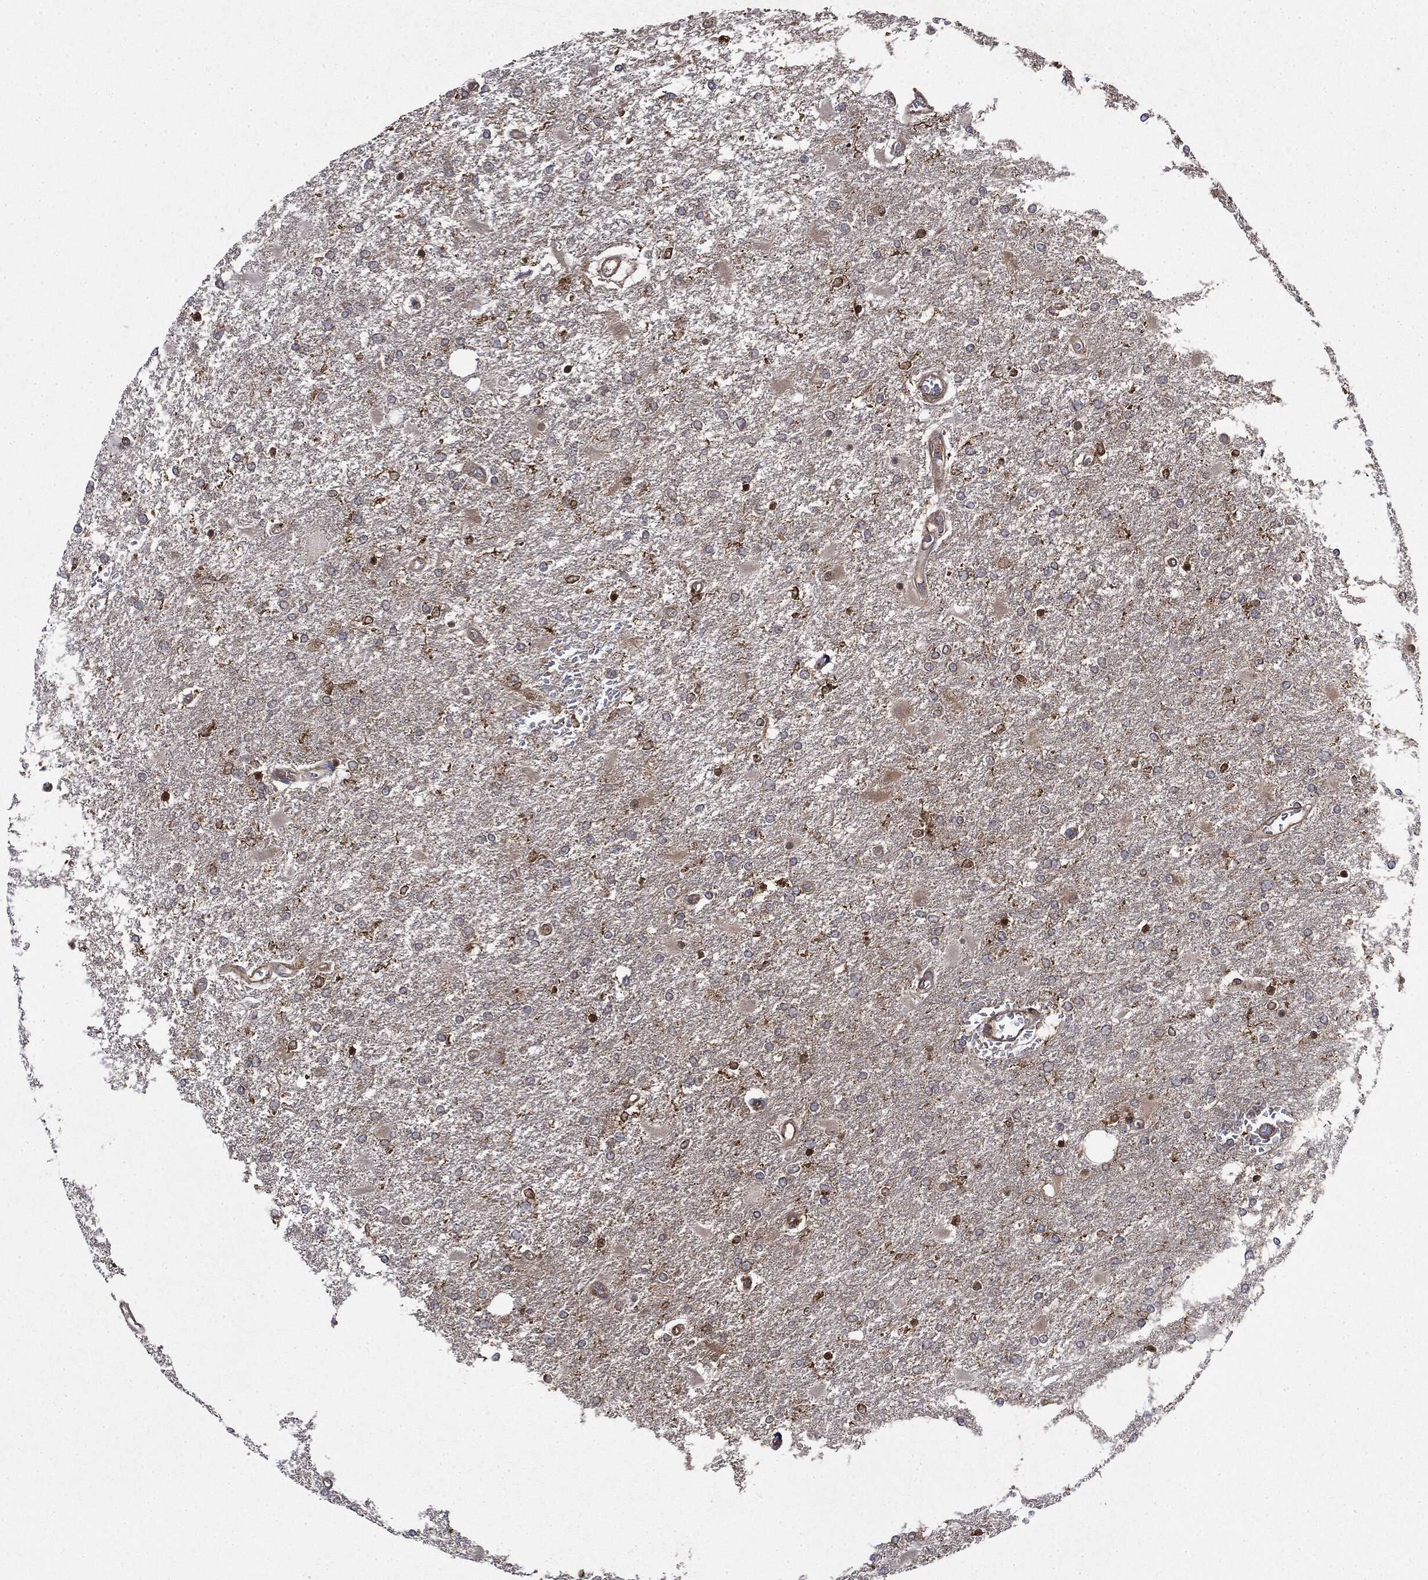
{"staining": {"intensity": "negative", "quantity": "none", "location": "none"}, "tissue": "glioma", "cell_type": "Tumor cells", "image_type": "cancer", "snomed": [{"axis": "morphology", "description": "Glioma, malignant, High grade"}, {"axis": "topography", "description": "Cerebral cortex"}], "caption": "Tumor cells show no significant protein staining in glioma.", "gene": "SNX5", "patient": {"sex": "male", "age": 79}}